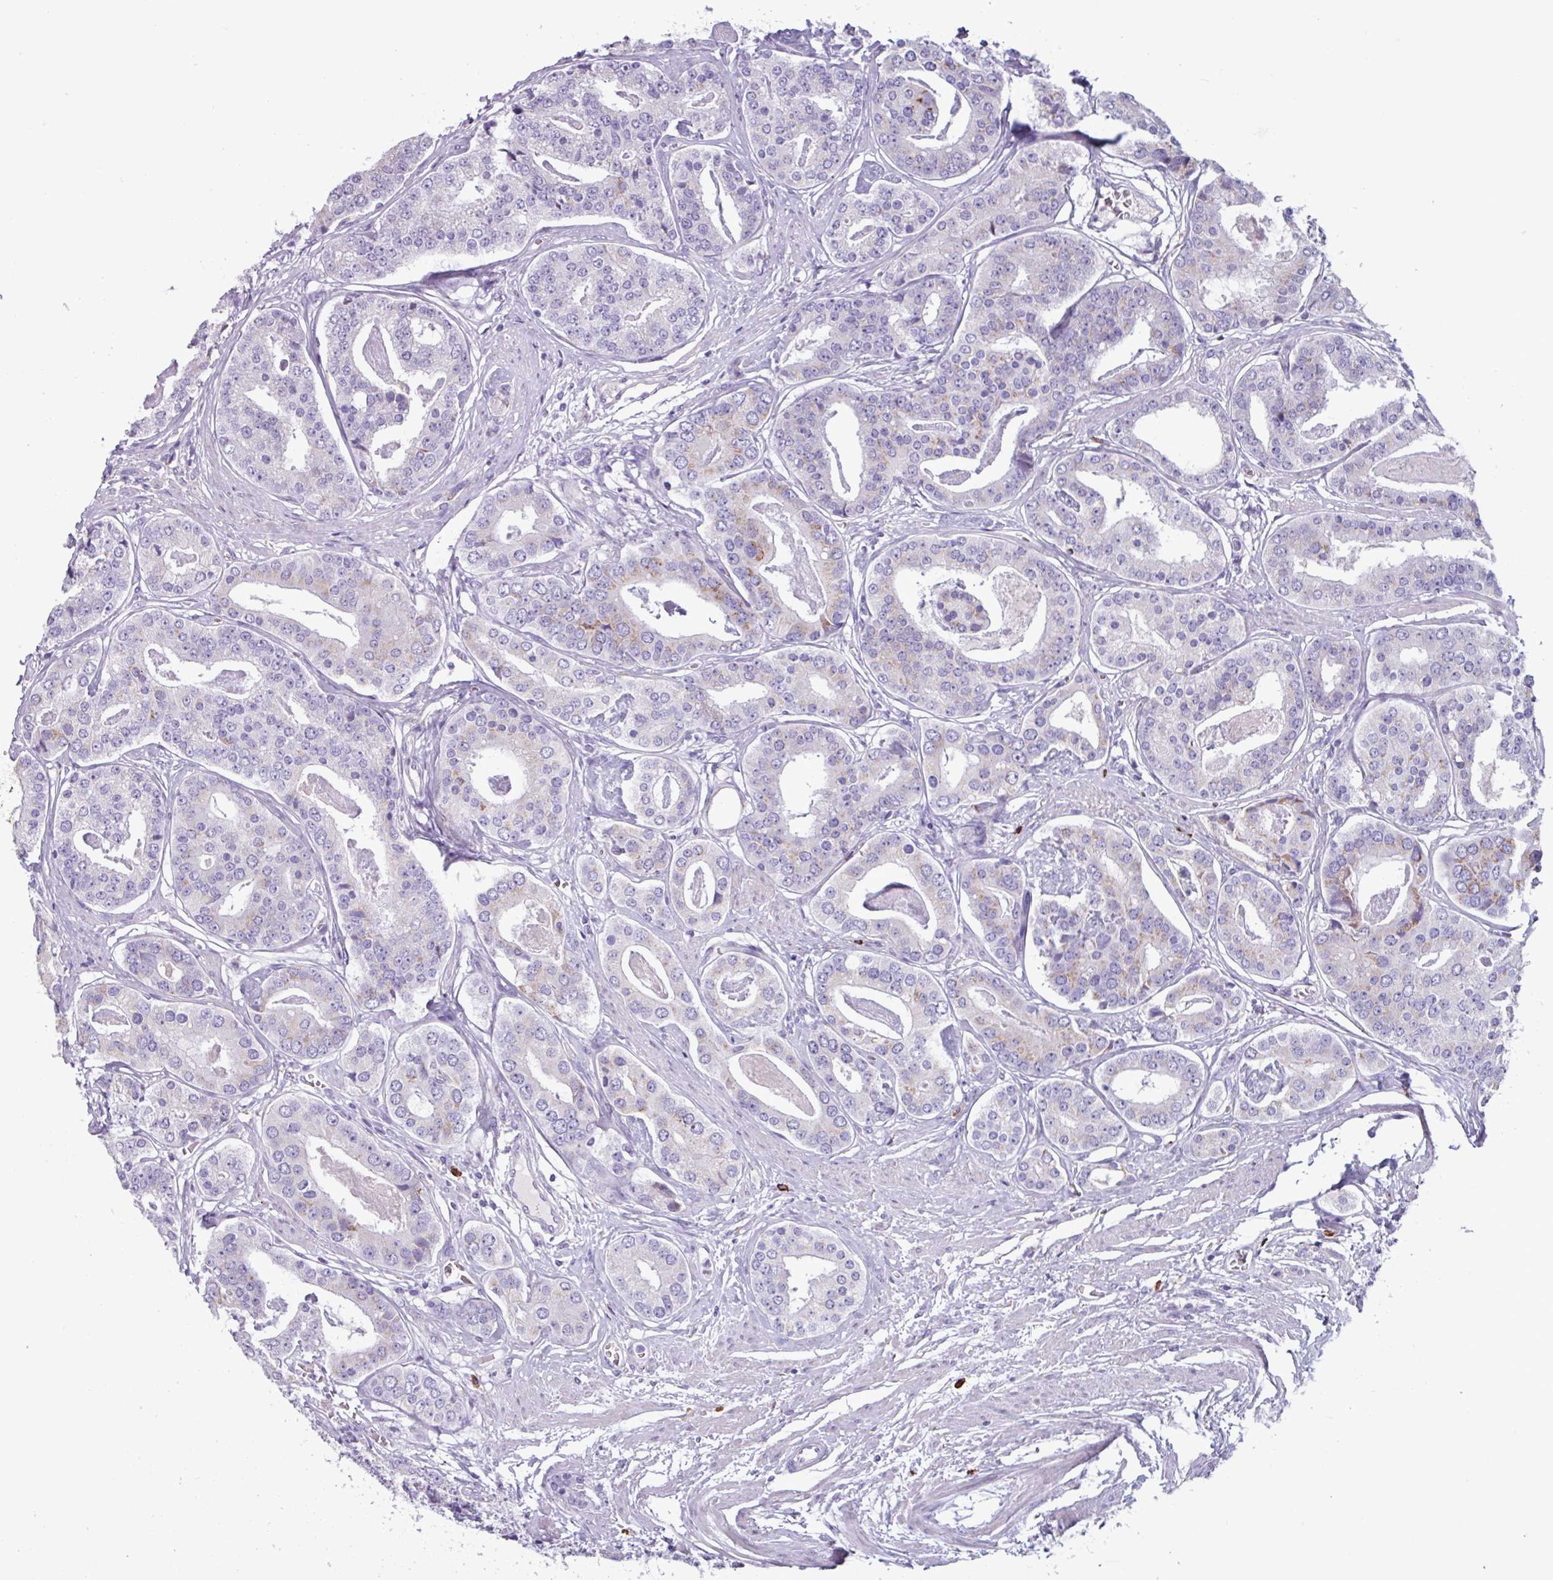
{"staining": {"intensity": "moderate", "quantity": "<25%", "location": "cytoplasmic/membranous"}, "tissue": "prostate cancer", "cell_type": "Tumor cells", "image_type": "cancer", "snomed": [{"axis": "morphology", "description": "Adenocarcinoma, High grade"}, {"axis": "topography", "description": "Prostate"}], "caption": "Immunohistochemistry (DAB (3,3'-diaminobenzidine)) staining of prostate cancer (high-grade adenocarcinoma) displays moderate cytoplasmic/membranous protein staining in about <25% of tumor cells.", "gene": "ADGRE1", "patient": {"sex": "male", "age": 71}}